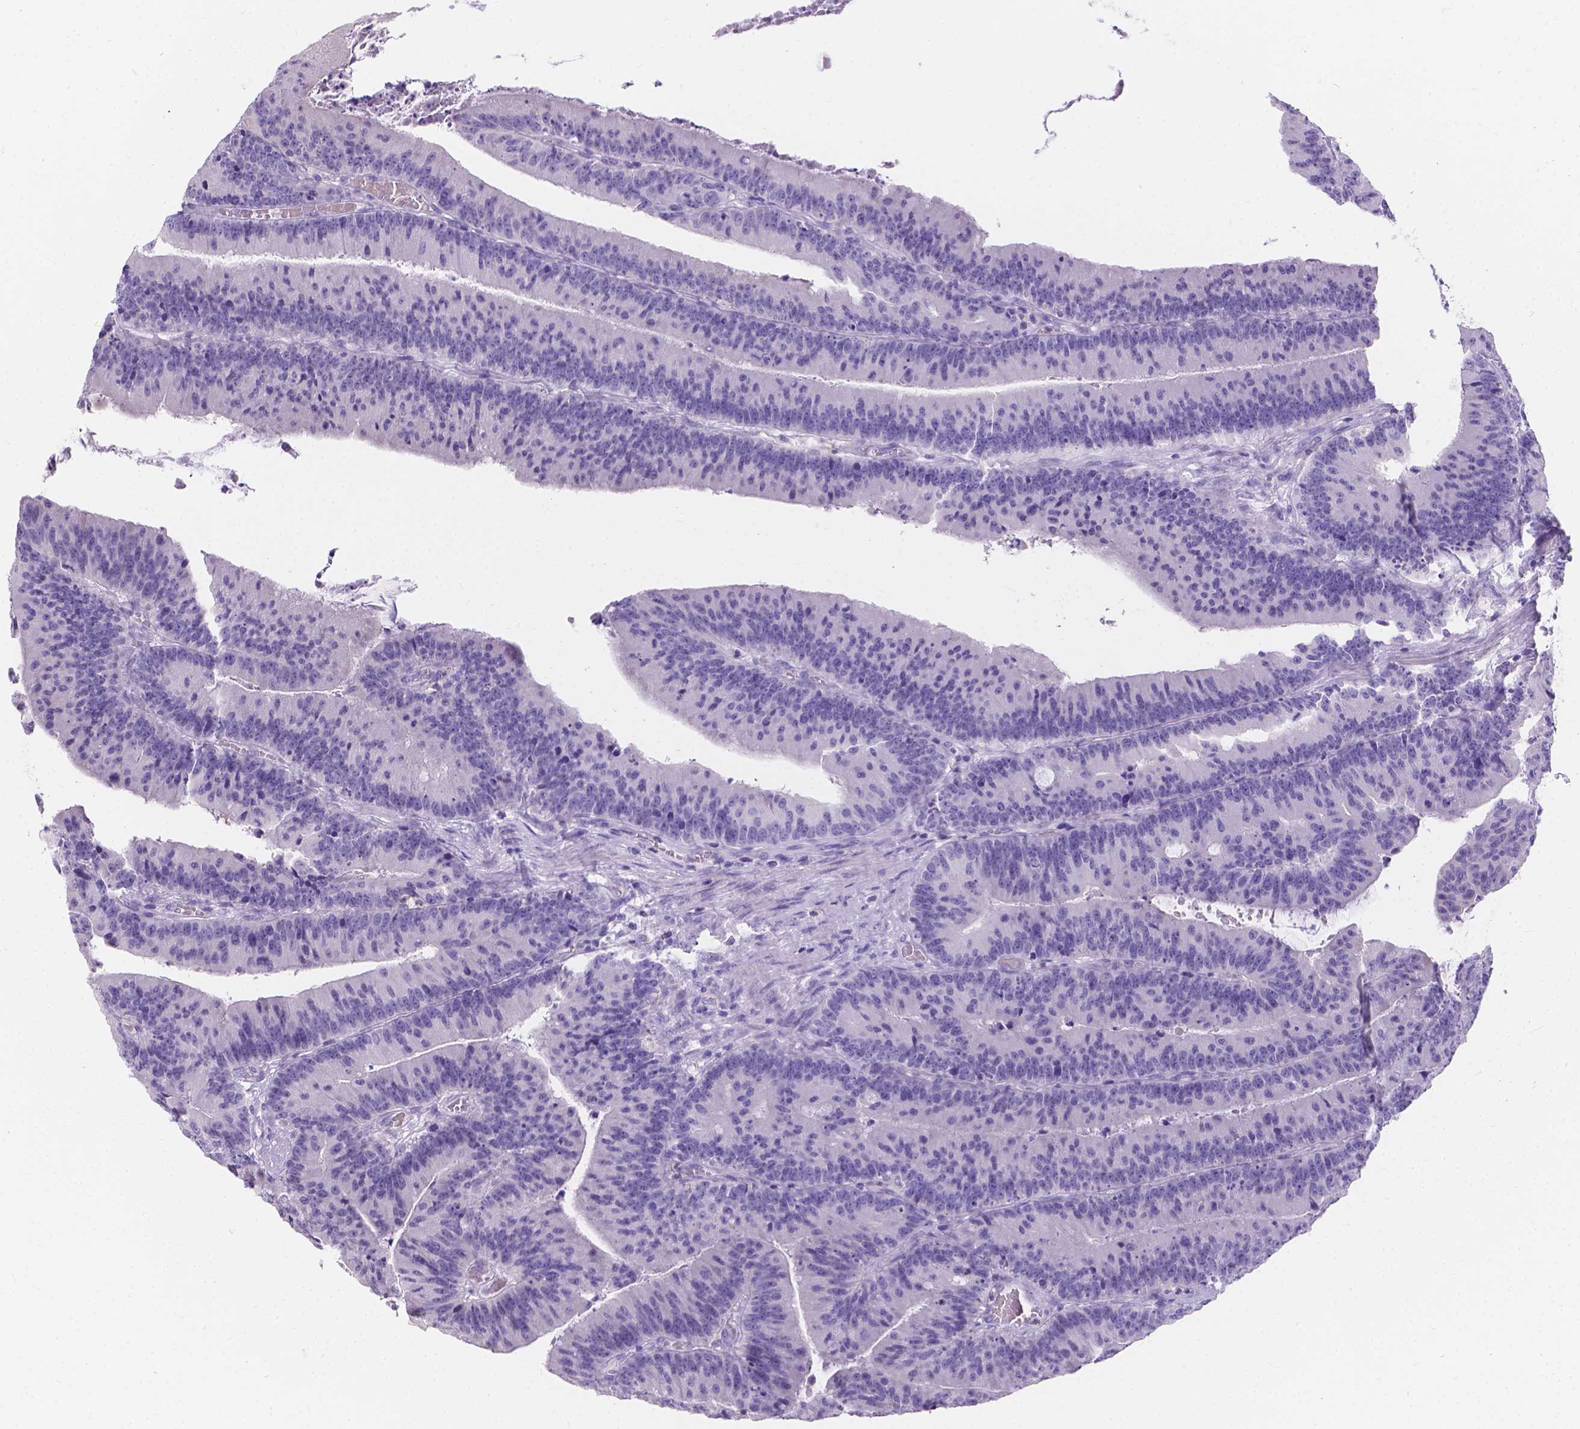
{"staining": {"intensity": "negative", "quantity": "none", "location": "none"}, "tissue": "colorectal cancer", "cell_type": "Tumor cells", "image_type": "cancer", "snomed": [{"axis": "morphology", "description": "Adenocarcinoma, NOS"}, {"axis": "topography", "description": "Colon"}], "caption": "Image shows no protein expression in tumor cells of adenocarcinoma (colorectal) tissue.", "gene": "GNRHR", "patient": {"sex": "female", "age": 78}}